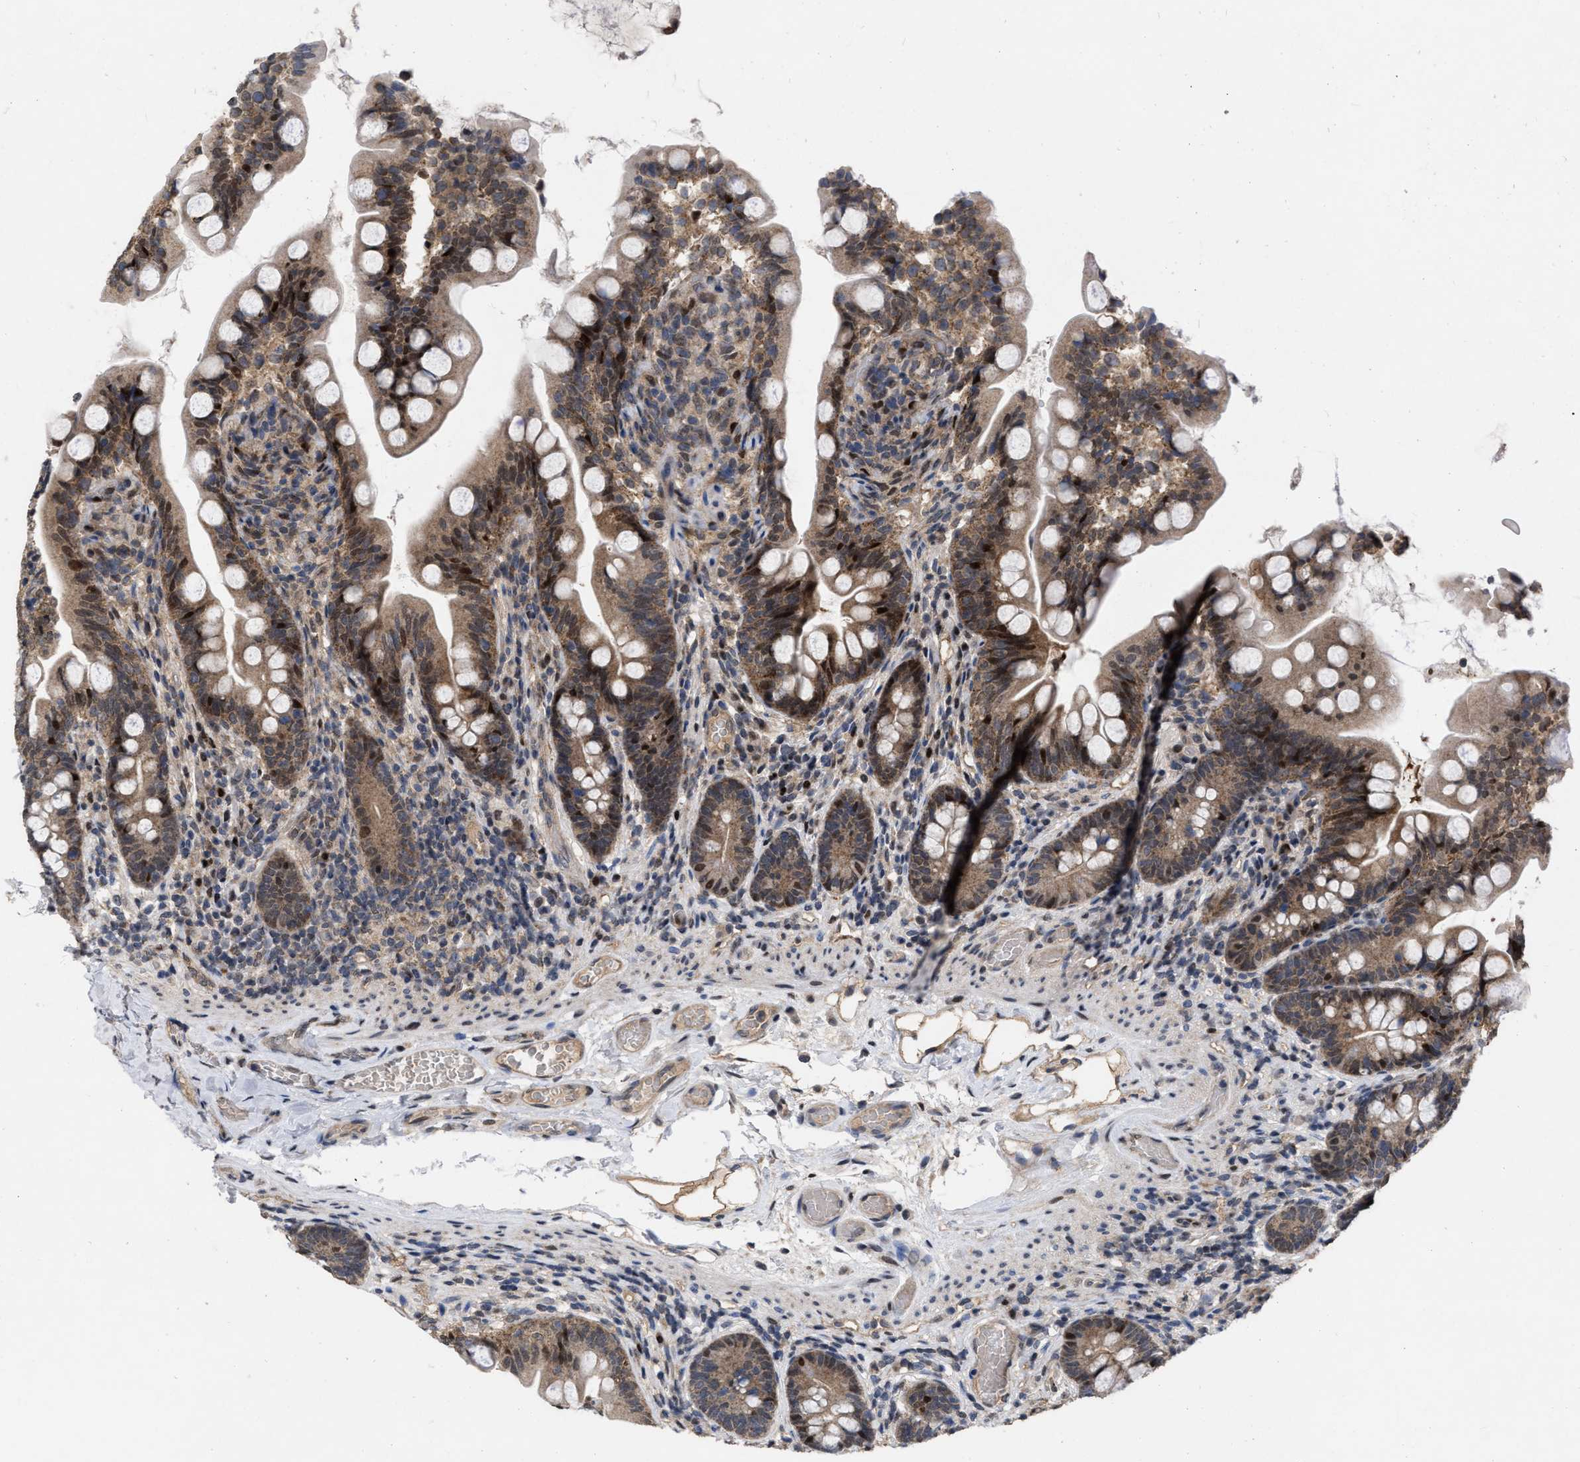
{"staining": {"intensity": "moderate", "quantity": ">75%", "location": "cytoplasmic/membranous,nuclear"}, "tissue": "small intestine", "cell_type": "Glandular cells", "image_type": "normal", "snomed": [{"axis": "morphology", "description": "Normal tissue, NOS"}, {"axis": "topography", "description": "Small intestine"}], "caption": "Approximately >75% of glandular cells in unremarkable human small intestine show moderate cytoplasmic/membranous,nuclear protein expression as visualized by brown immunohistochemical staining.", "gene": "MDM4", "patient": {"sex": "female", "age": 56}}